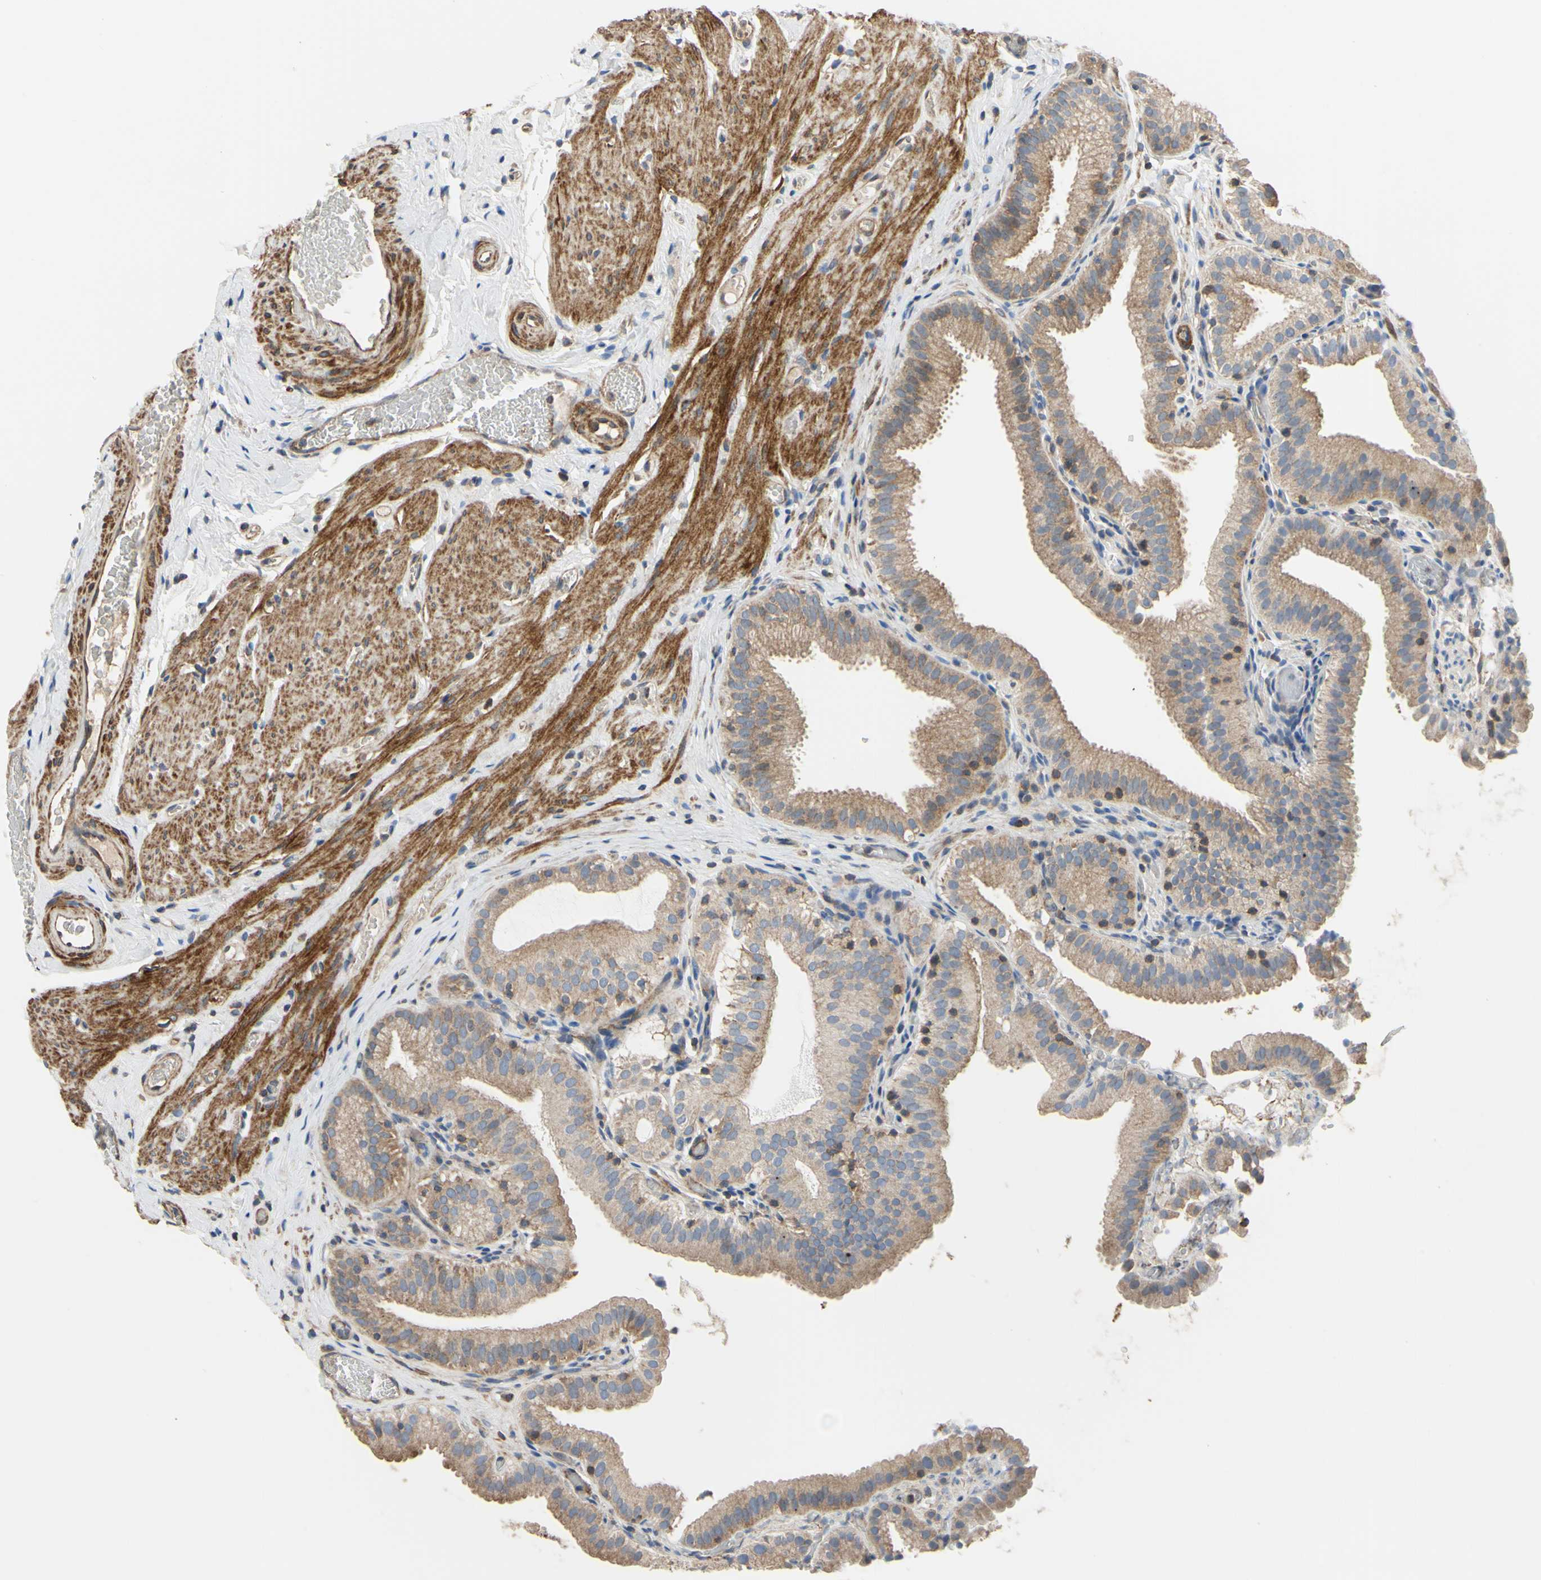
{"staining": {"intensity": "moderate", "quantity": ">75%", "location": "cytoplasmic/membranous"}, "tissue": "gallbladder", "cell_type": "Glandular cells", "image_type": "normal", "snomed": [{"axis": "morphology", "description": "Normal tissue, NOS"}, {"axis": "topography", "description": "Gallbladder"}], "caption": "Gallbladder was stained to show a protein in brown. There is medium levels of moderate cytoplasmic/membranous staining in approximately >75% of glandular cells.", "gene": "BECN1", "patient": {"sex": "male", "age": 54}}